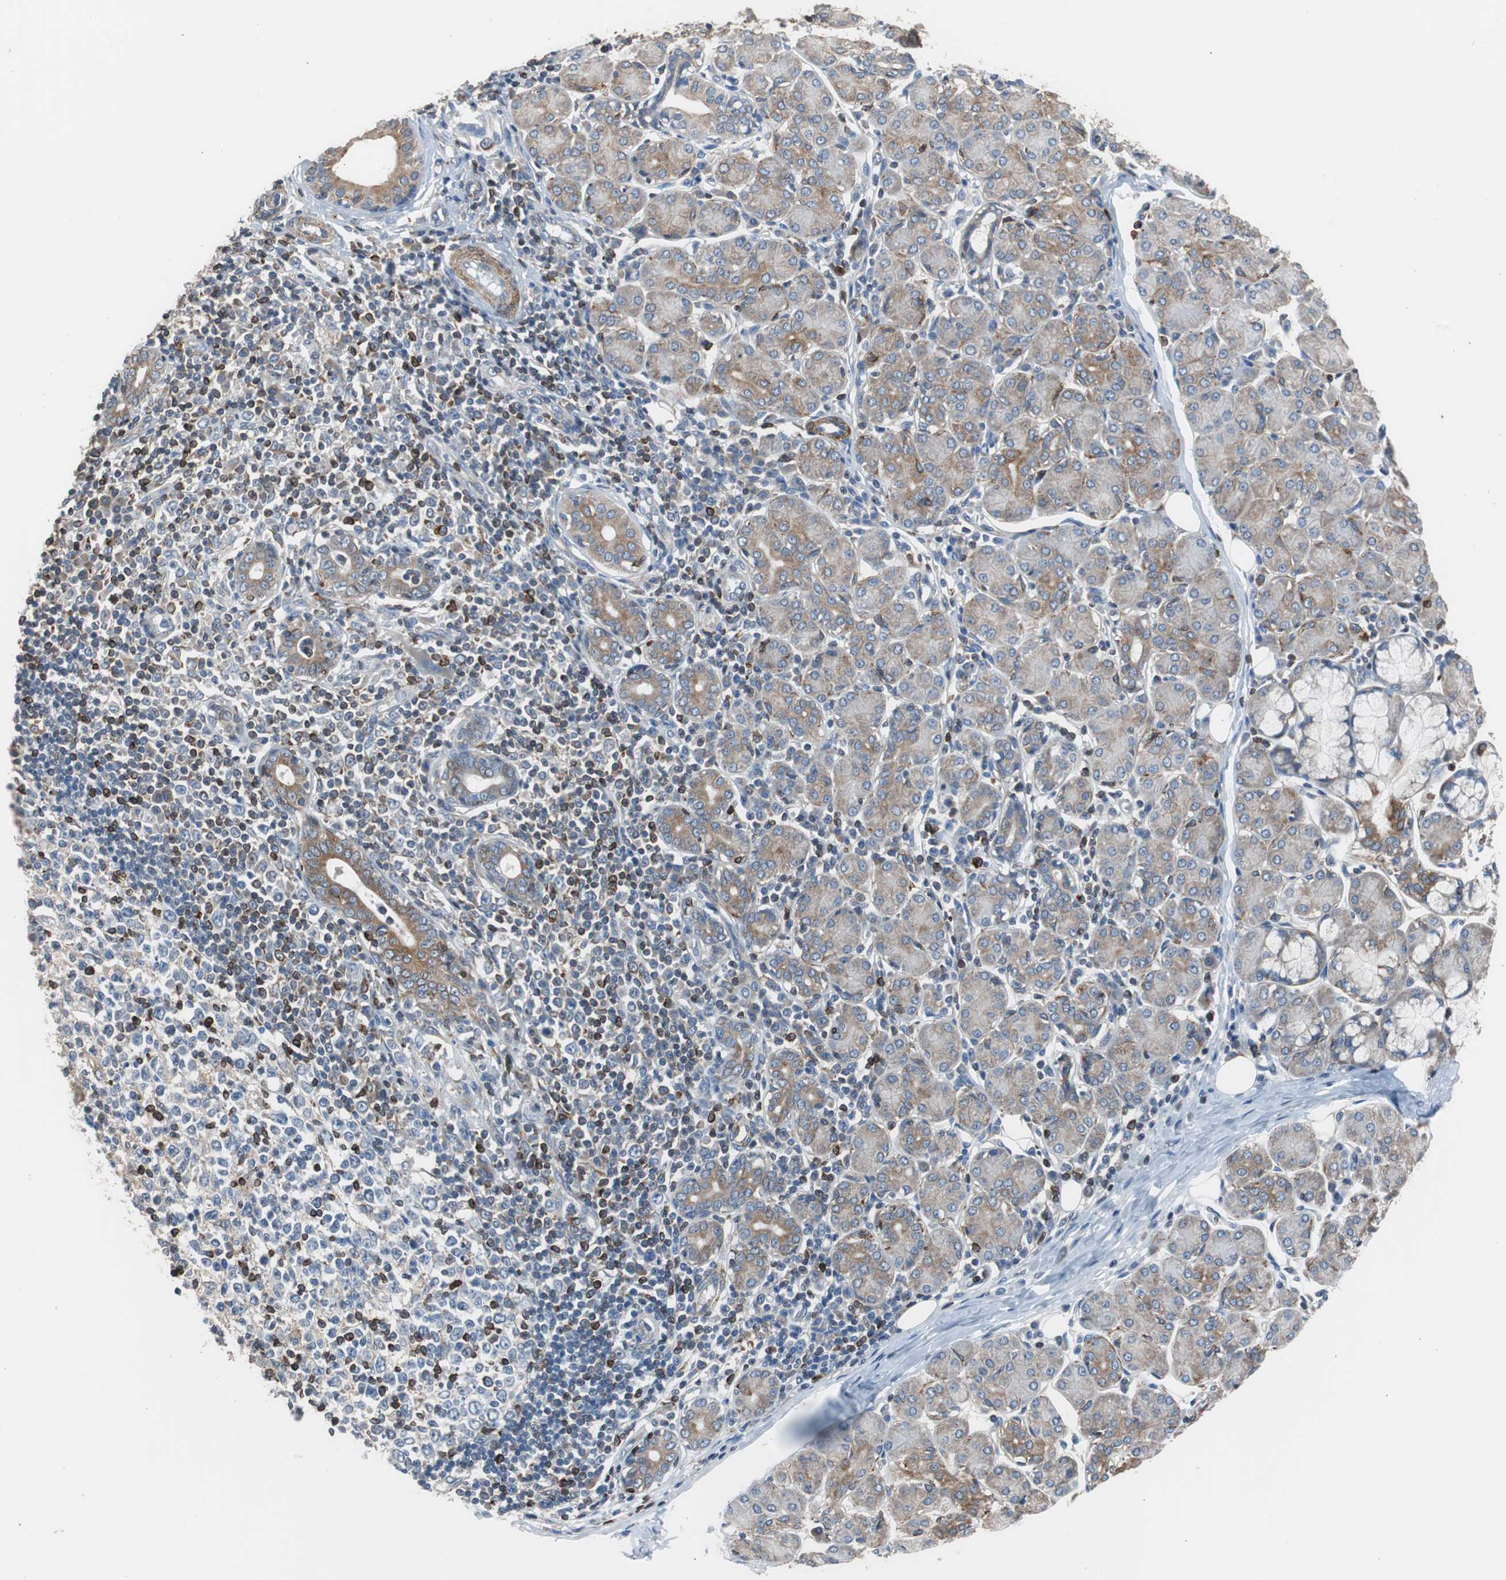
{"staining": {"intensity": "weak", "quantity": "25%-75%", "location": "cytoplasmic/membranous"}, "tissue": "salivary gland", "cell_type": "Glandular cells", "image_type": "normal", "snomed": [{"axis": "morphology", "description": "Normal tissue, NOS"}, {"axis": "morphology", "description": "Inflammation, NOS"}, {"axis": "topography", "description": "Lymph node"}, {"axis": "topography", "description": "Salivary gland"}], "caption": "Approximately 25%-75% of glandular cells in normal human salivary gland demonstrate weak cytoplasmic/membranous protein staining as visualized by brown immunohistochemical staining.", "gene": "PBXIP1", "patient": {"sex": "male", "age": 3}}